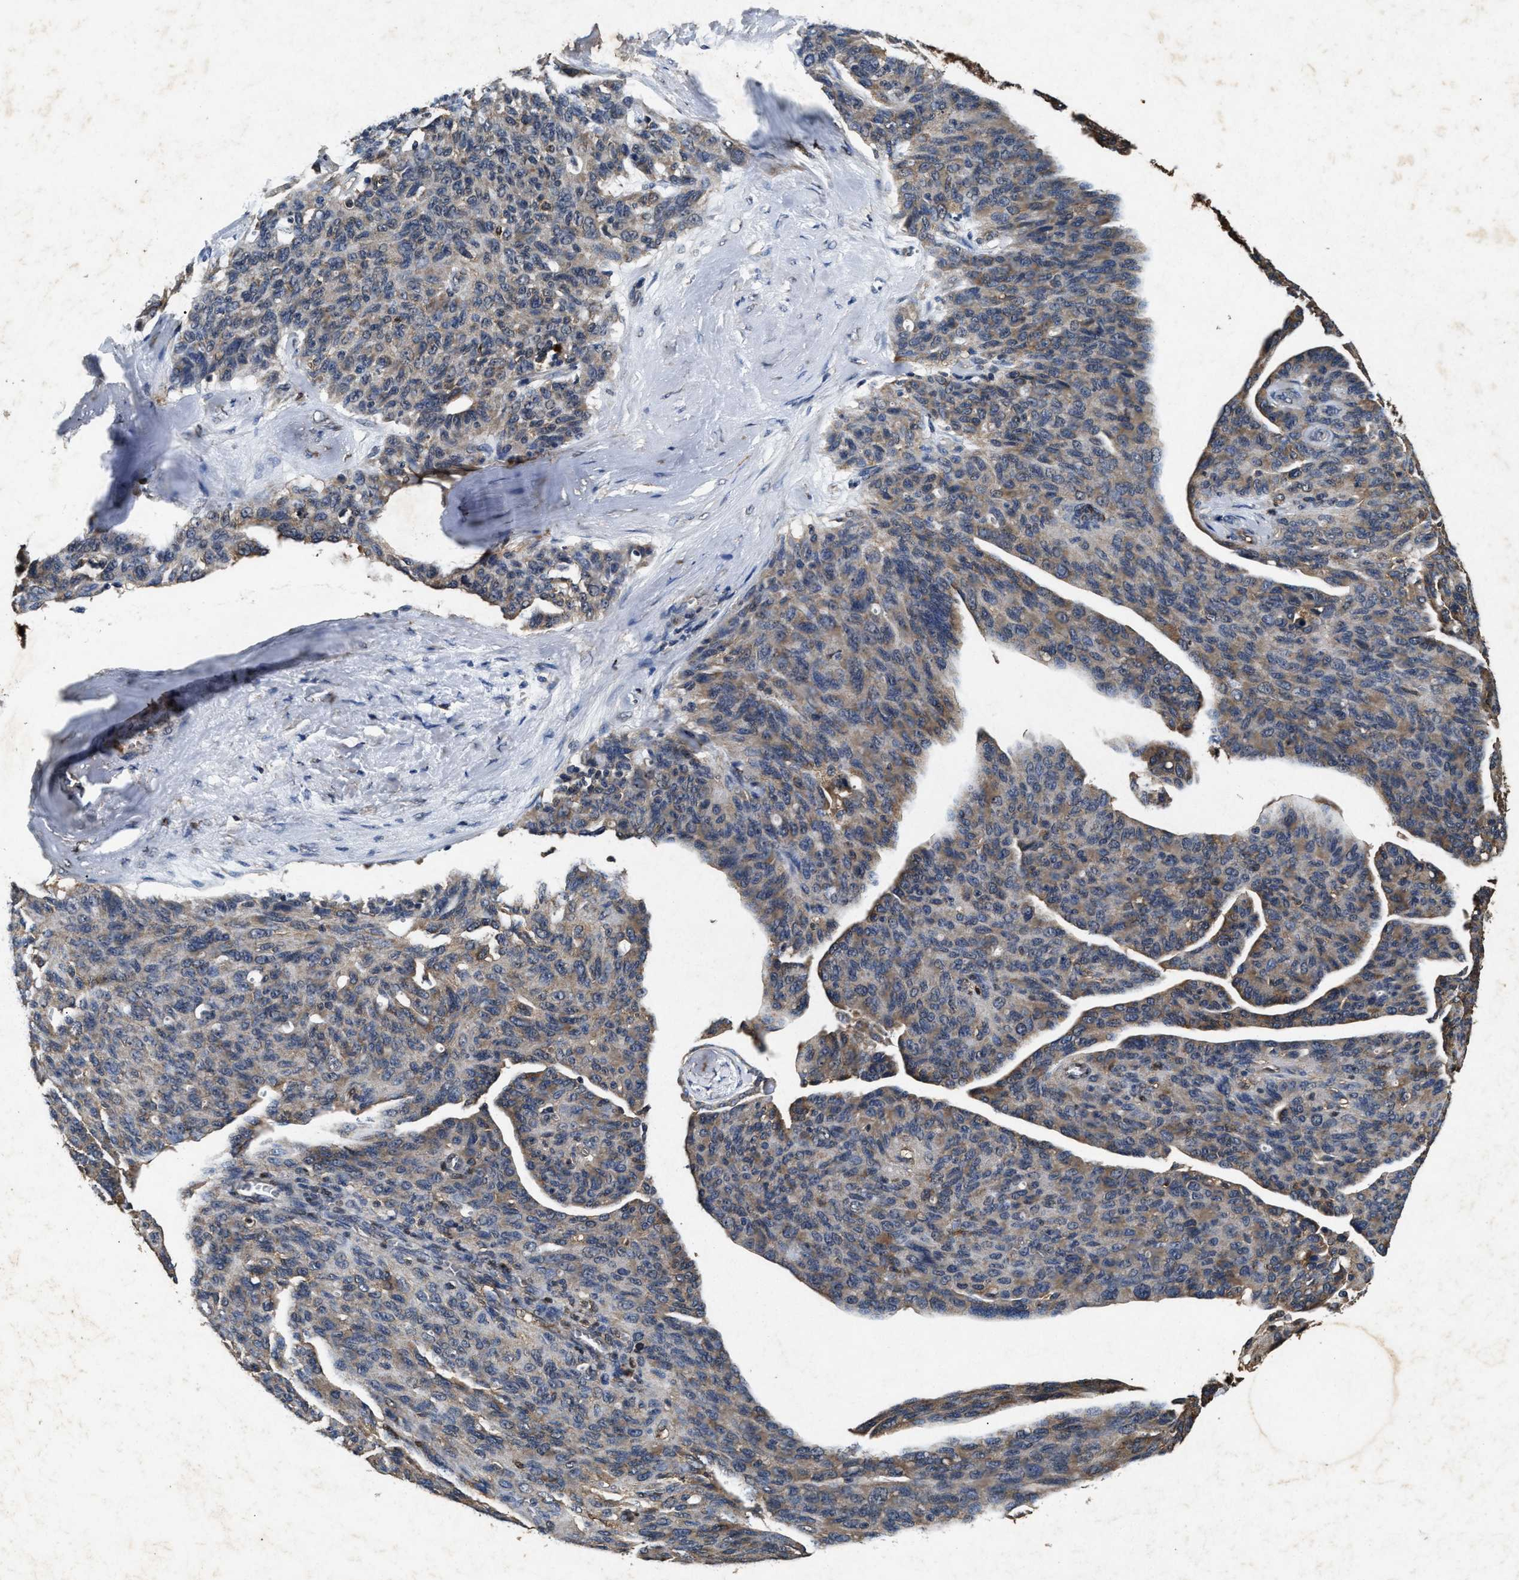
{"staining": {"intensity": "moderate", "quantity": "25%-75%", "location": "cytoplasmic/membranous"}, "tissue": "ovarian cancer", "cell_type": "Tumor cells", "image_type": "cancer", "snomed": [{"axis": "morphology", "description": "Carcinoma, endometroid"}, {"axis": "topography", "description": "Ovary"}], "caption": "Protein analysis of ovarian cancer (endometroid carcinoma) tissue reveals moderate cytoplasmic/membranous staining in approximately 25%-75% of tumor cells.", "gene": "PDAP1", "patient": {"sex": "female", "age": 60}}